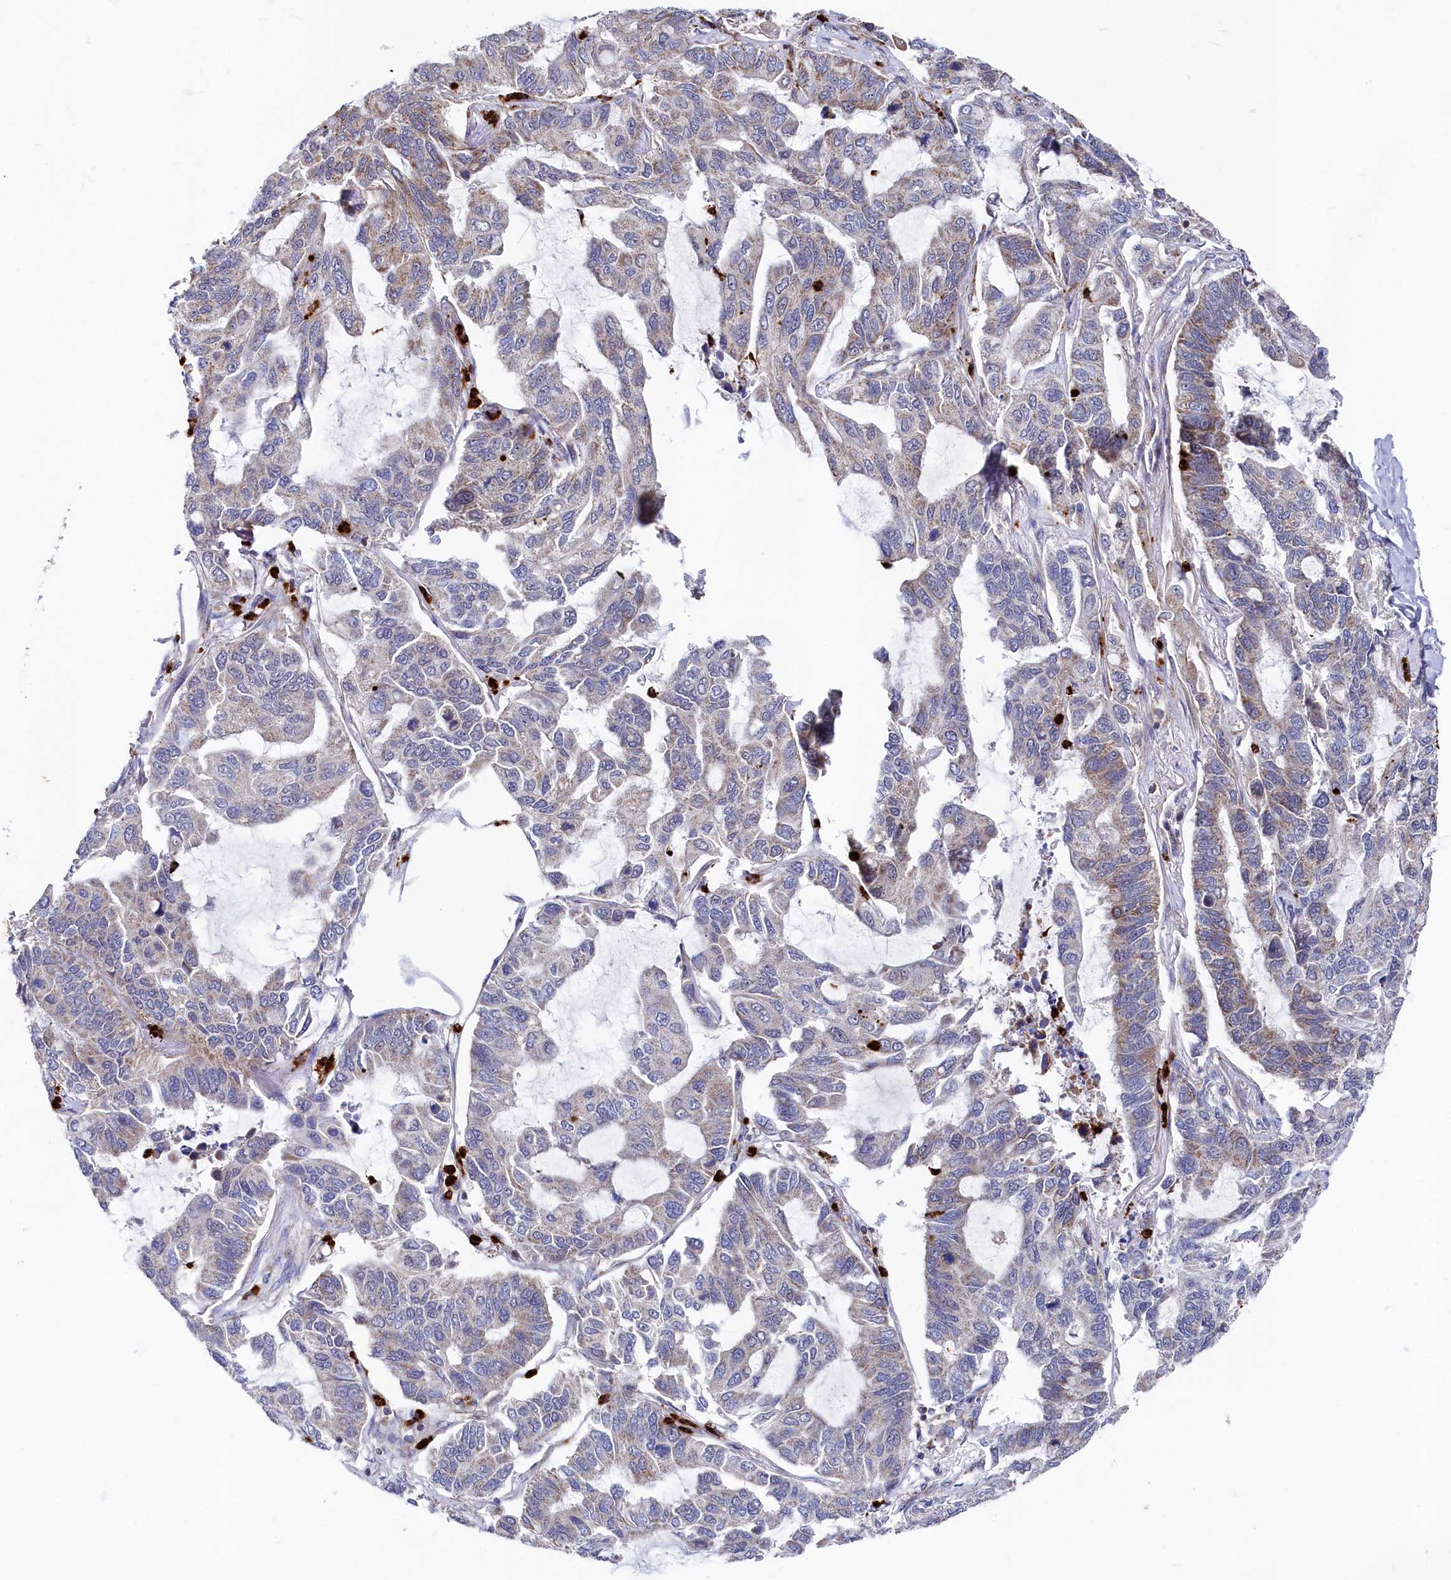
{"staining": {"intensity": "moderate", "quantity": "<25%", "location": "cytoplasmic/membranous"}, "tissue": "lung cancer", "cell_type": "Tumor cells", "image_type": "cancer", "snomed": [{"axis": "morphology", "description": "Adenocarcinoma, NOS"}, {"axis": "topography", "description": "Lung"}], "caption": "Approximately <25% of tumor cells in human lung cancer (adenocarcinoma) exhibit moderate cytoplasmic/membranous protein positivity as visualized by brown immunohistochemical staining.", "gene": "CHCHD1", "patient": {"sex": "male", "age": 64}}